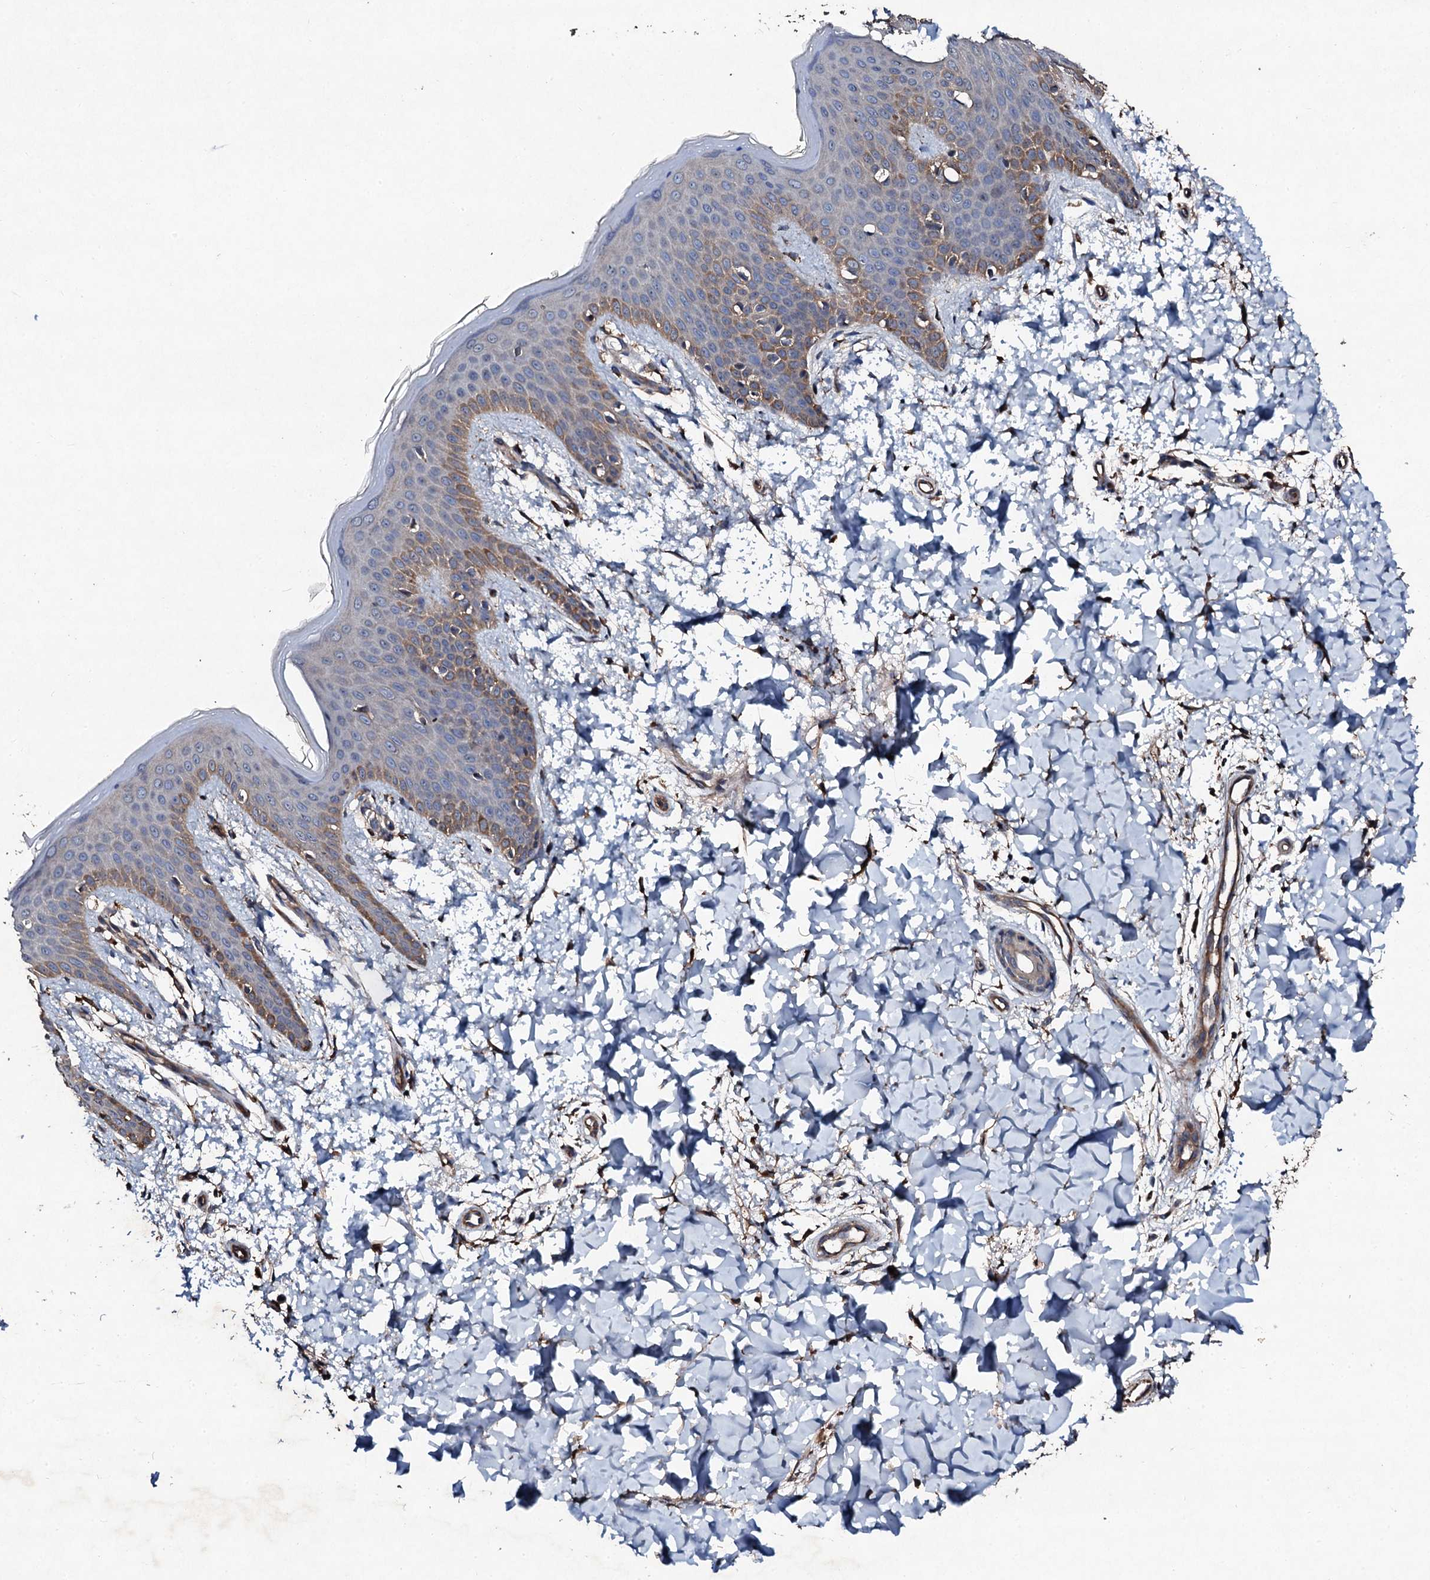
{"staining": {"intensity": "moderate", "quantity": ">75%", "location": "cytoplasmic/membranous"}, "tissue": "skin", "cell_type": "Fibroblasts", "image_type": "normal", "snomed": [{"axis": "morphology", "description": "Normal tissue, NOS"}, {"axis": "topography", "description": "Skin"}], "caption": "Protein expression analysis of normal skin exhibits moderate cytoplasmic/membranous staining in about >75% of fibroblasts.", "gene": "KERA", "patient": {"sex": "male", "age": 36}}